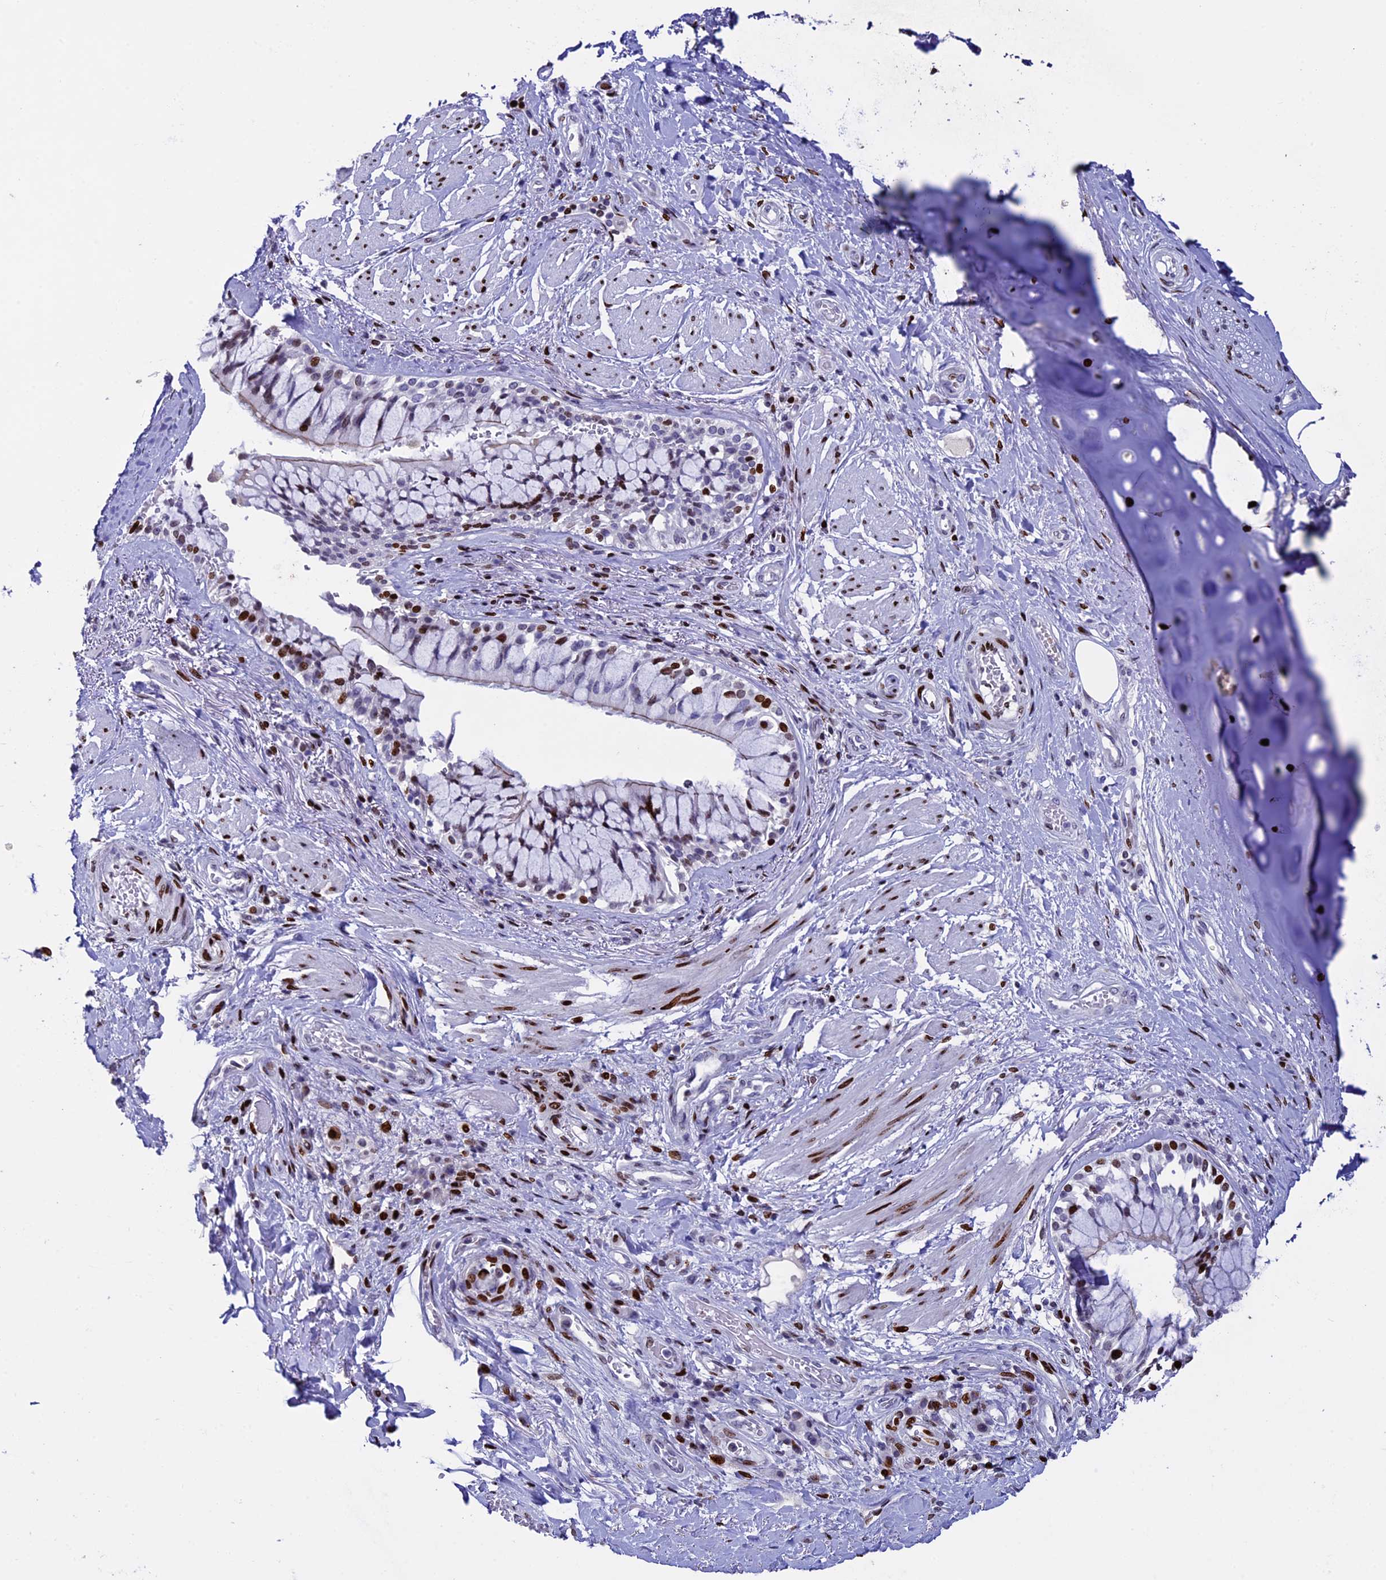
{"staining": {"intensity": "strong", "quantity": ">75%", "location": "nuclear"}, "tissue": "soft tissue", "cell_type": "Chondrocytes", "image_type": "normal", "snomed": [{"axis": "morphology", "description": "Normal tissue, NOS"}, {"axis": "morphology", "description": "Squamous cell carcinoma, NOS"}, {"axis": "topography", "description": "Bronchus"}, {"axis": "topography", "description": "Lung"}], "caption": "IHC micrograph of benign soft tissue stained for a protein (brown), which reveals high levels of strong nuclear expression in approximately >75% of chondrocytes.", "gene": "BTBD3", "patient": {"sex": "male", "age": 64}}